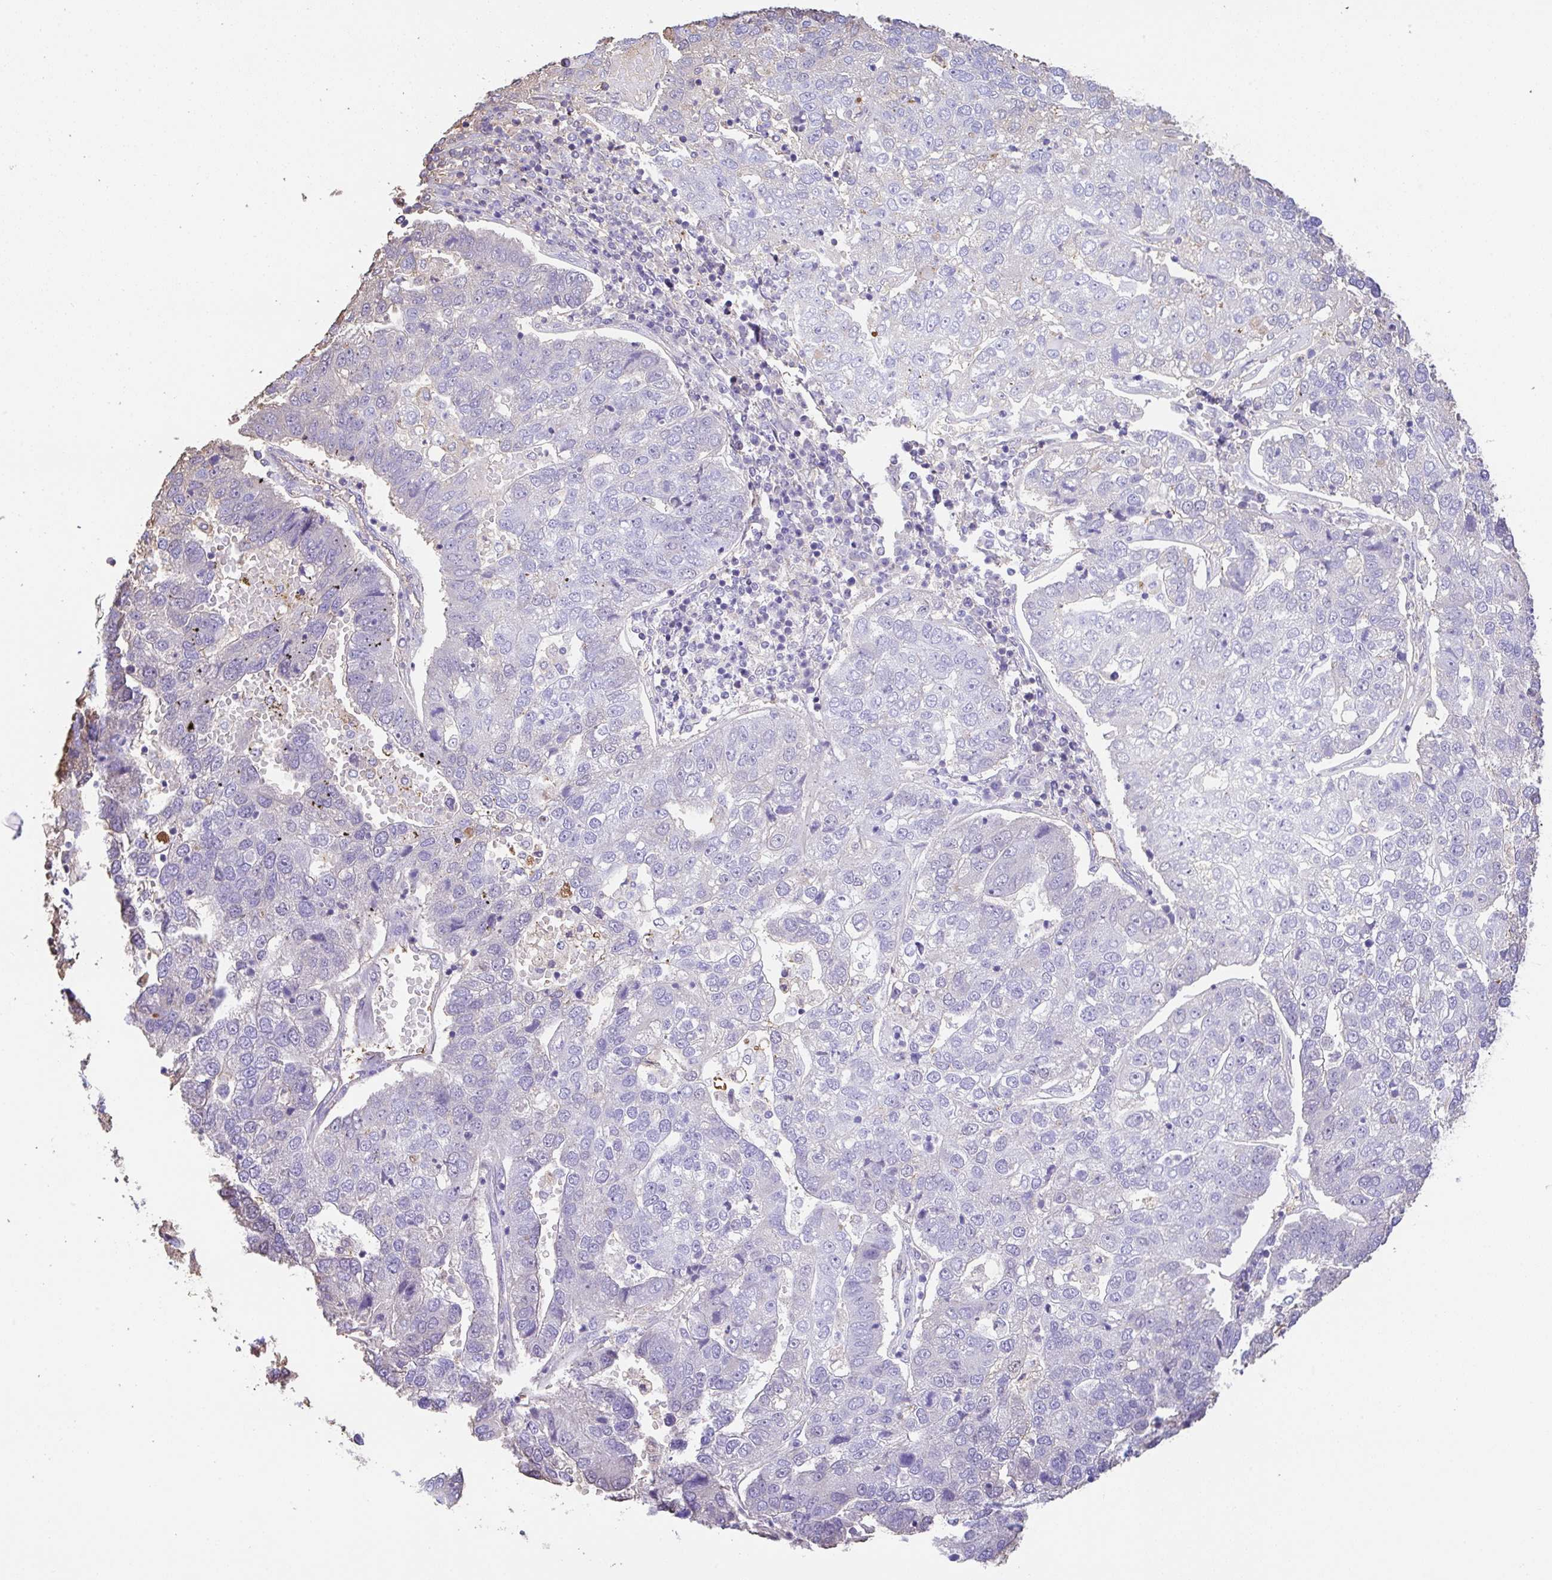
{"staining": {"intensity": "negative", "quantity": "none", "location": "none"}, "tissue": "pancreatic cancer", "cell_type": "Tumor cells", "image_type": "cancer", "snomed": [{"axis": "morphology", "description": "Adenocarcinoma, NOS"}, {"axis": "topography", "description": "Pancreas"}], "caption": "Protein analysis of pancreatic cancer shows no significant positivity in tumor cells. The staining is performed using DAB brown chromogen with nuclei counter-stained in using hematoxylin.", "gene": "HOXC12", "patient": {"sex": "female", "age": 61}}